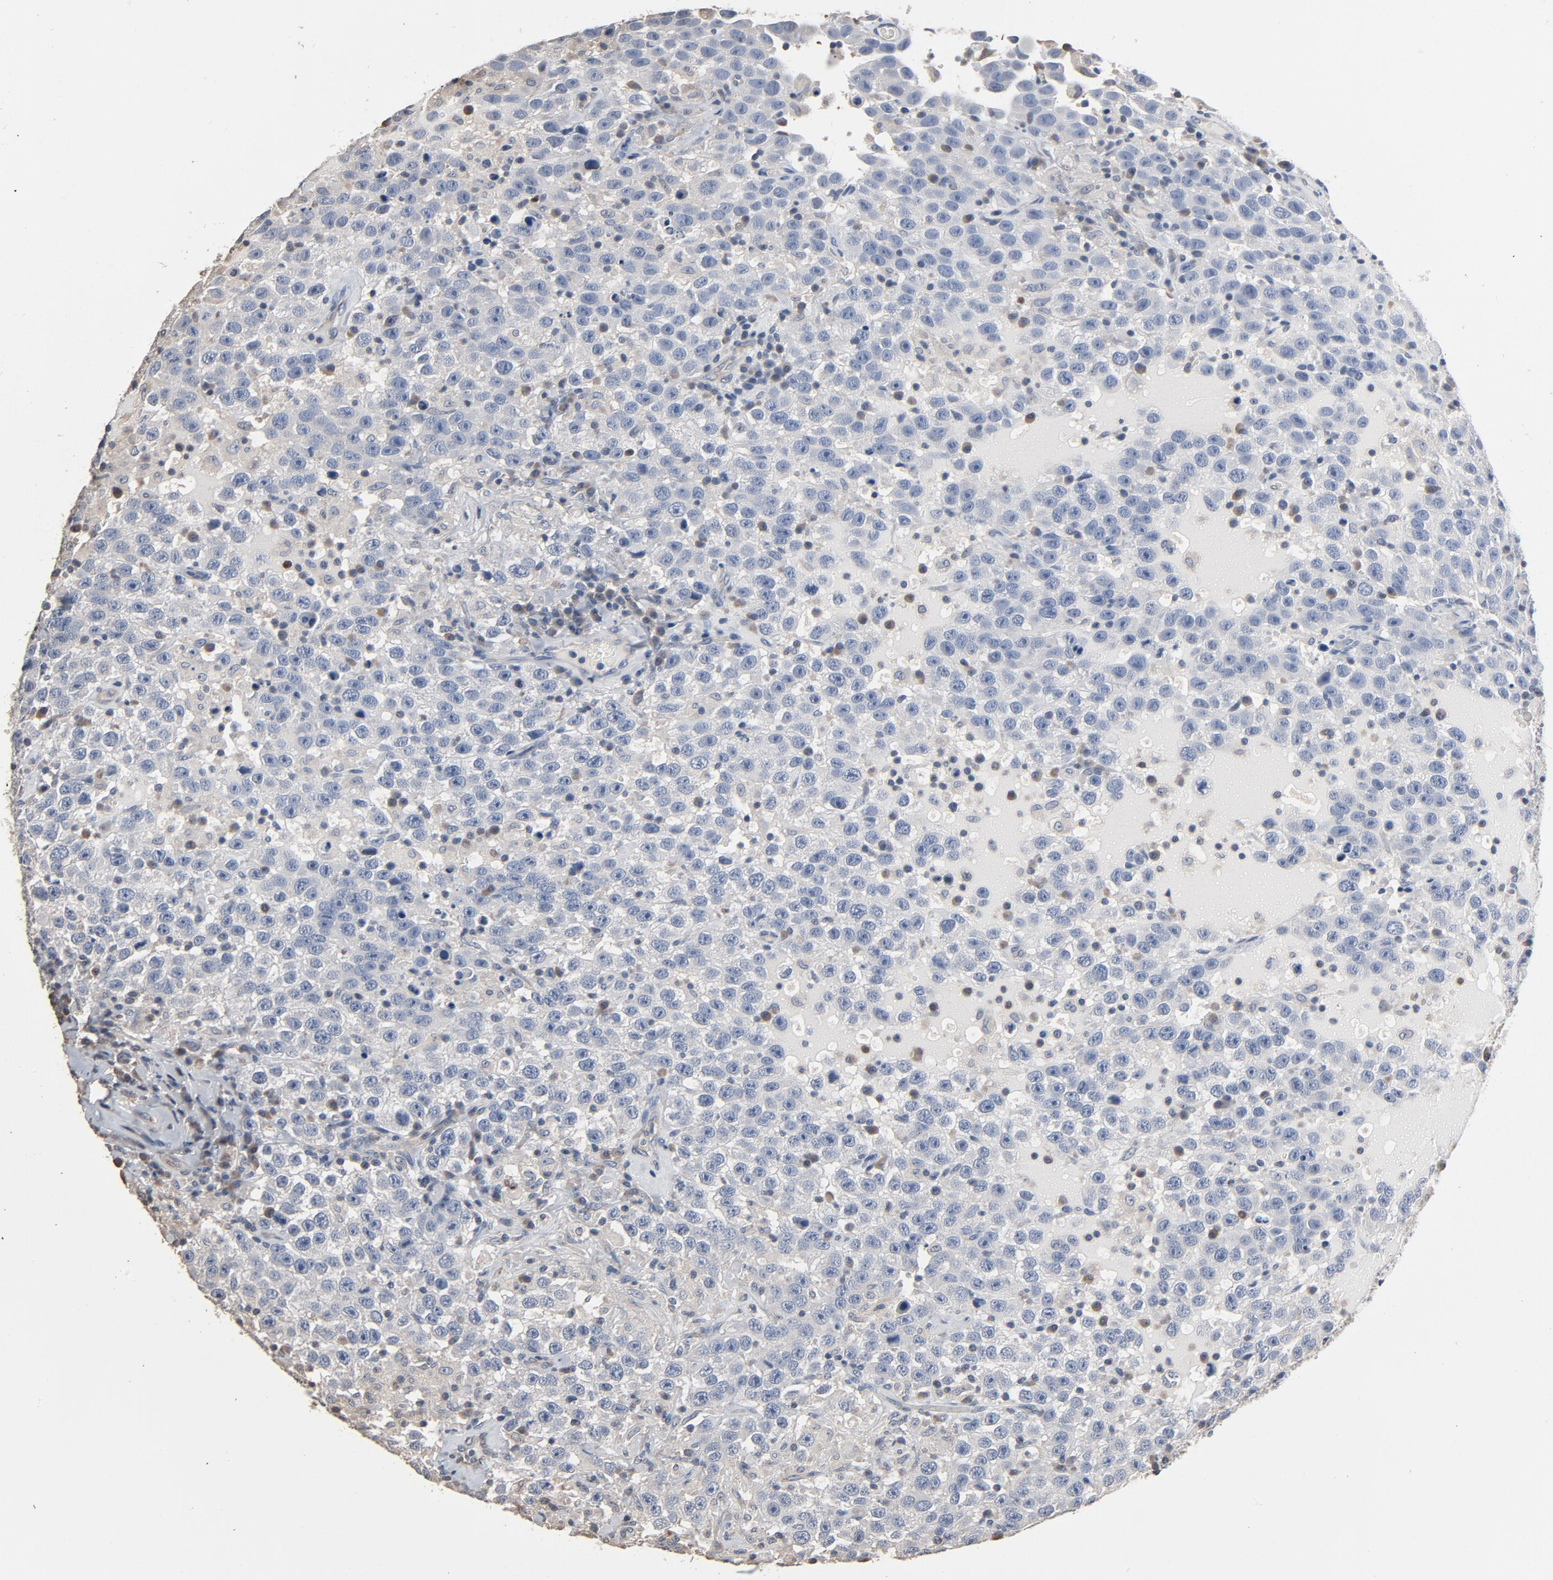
{"staining": {"intensity": "negative", "quantity": "none", "location": "none"}, "tissue": "testis cancer", "cell_type": "Tumor cells", "image_type": "cancer", "snomed": [{"axis": "morphology", "description": "Seminoma, NOS"}, {"axis": "topography", "description": "Testis"}], "caption": "Testis cancer stained for a protein using immunohistochemistry demonstrates no staining tumor cells.", "gene": "SOX6", "patient": {"sex": "male", "age": 41}}